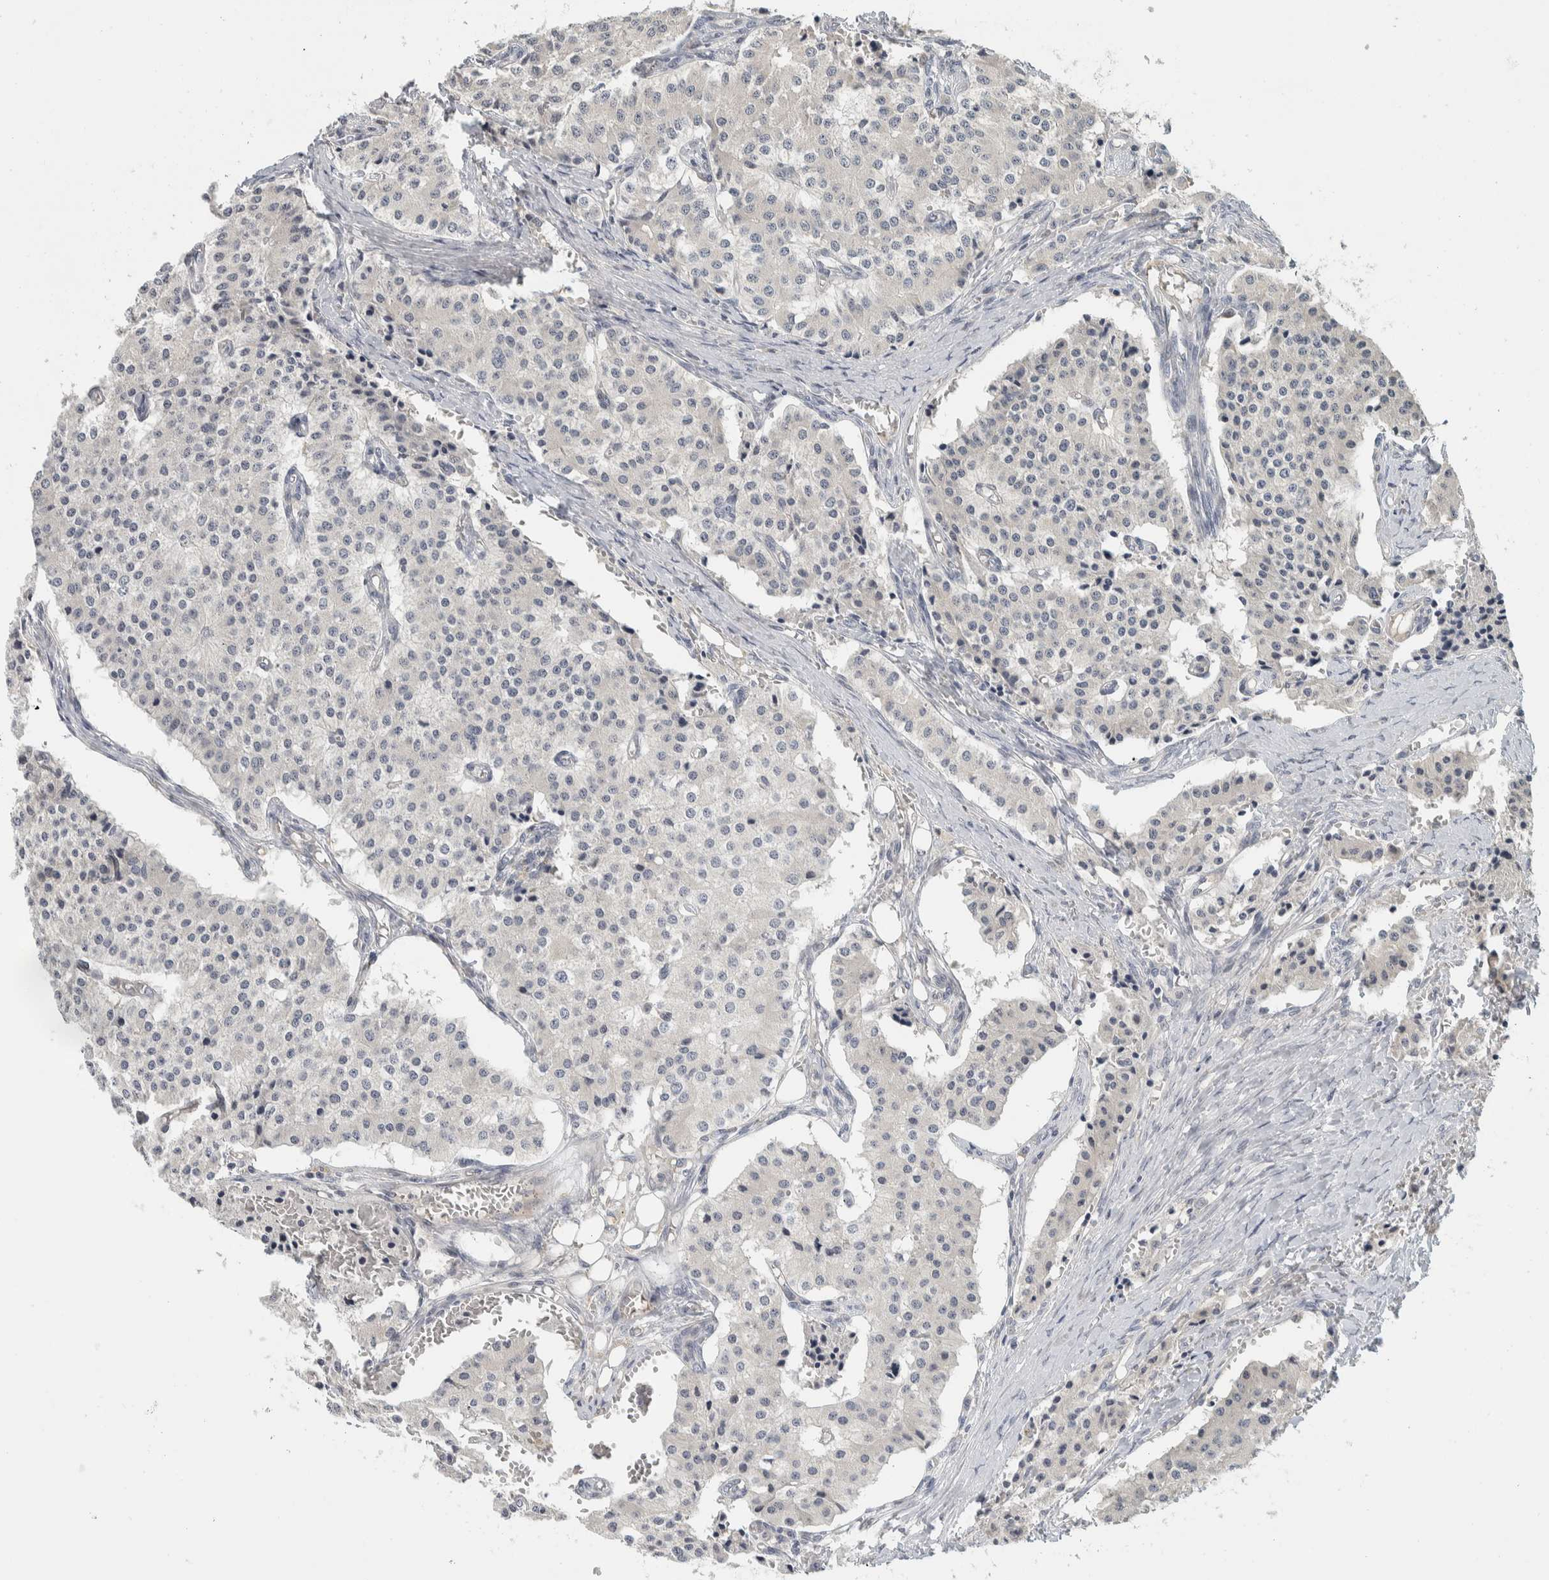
{"staining": {"intensity": "negative", "quantity": "none", "location": "none"}, "tissue": "carcinoid", "cell_type": "Tumor cells", "image_type": "cancer", "snomed": [{"axis": "morphology", "description": "Carcinoid, malignant, NOS"}, {"axis": "topography", "description": "Colon"}], "caption": "Malignant carcinoid stained for a protein using immunohistochemistry displays no staining tumor cells.", "gene": "AFP", "patient": {"sex": "female", "age": 52}}